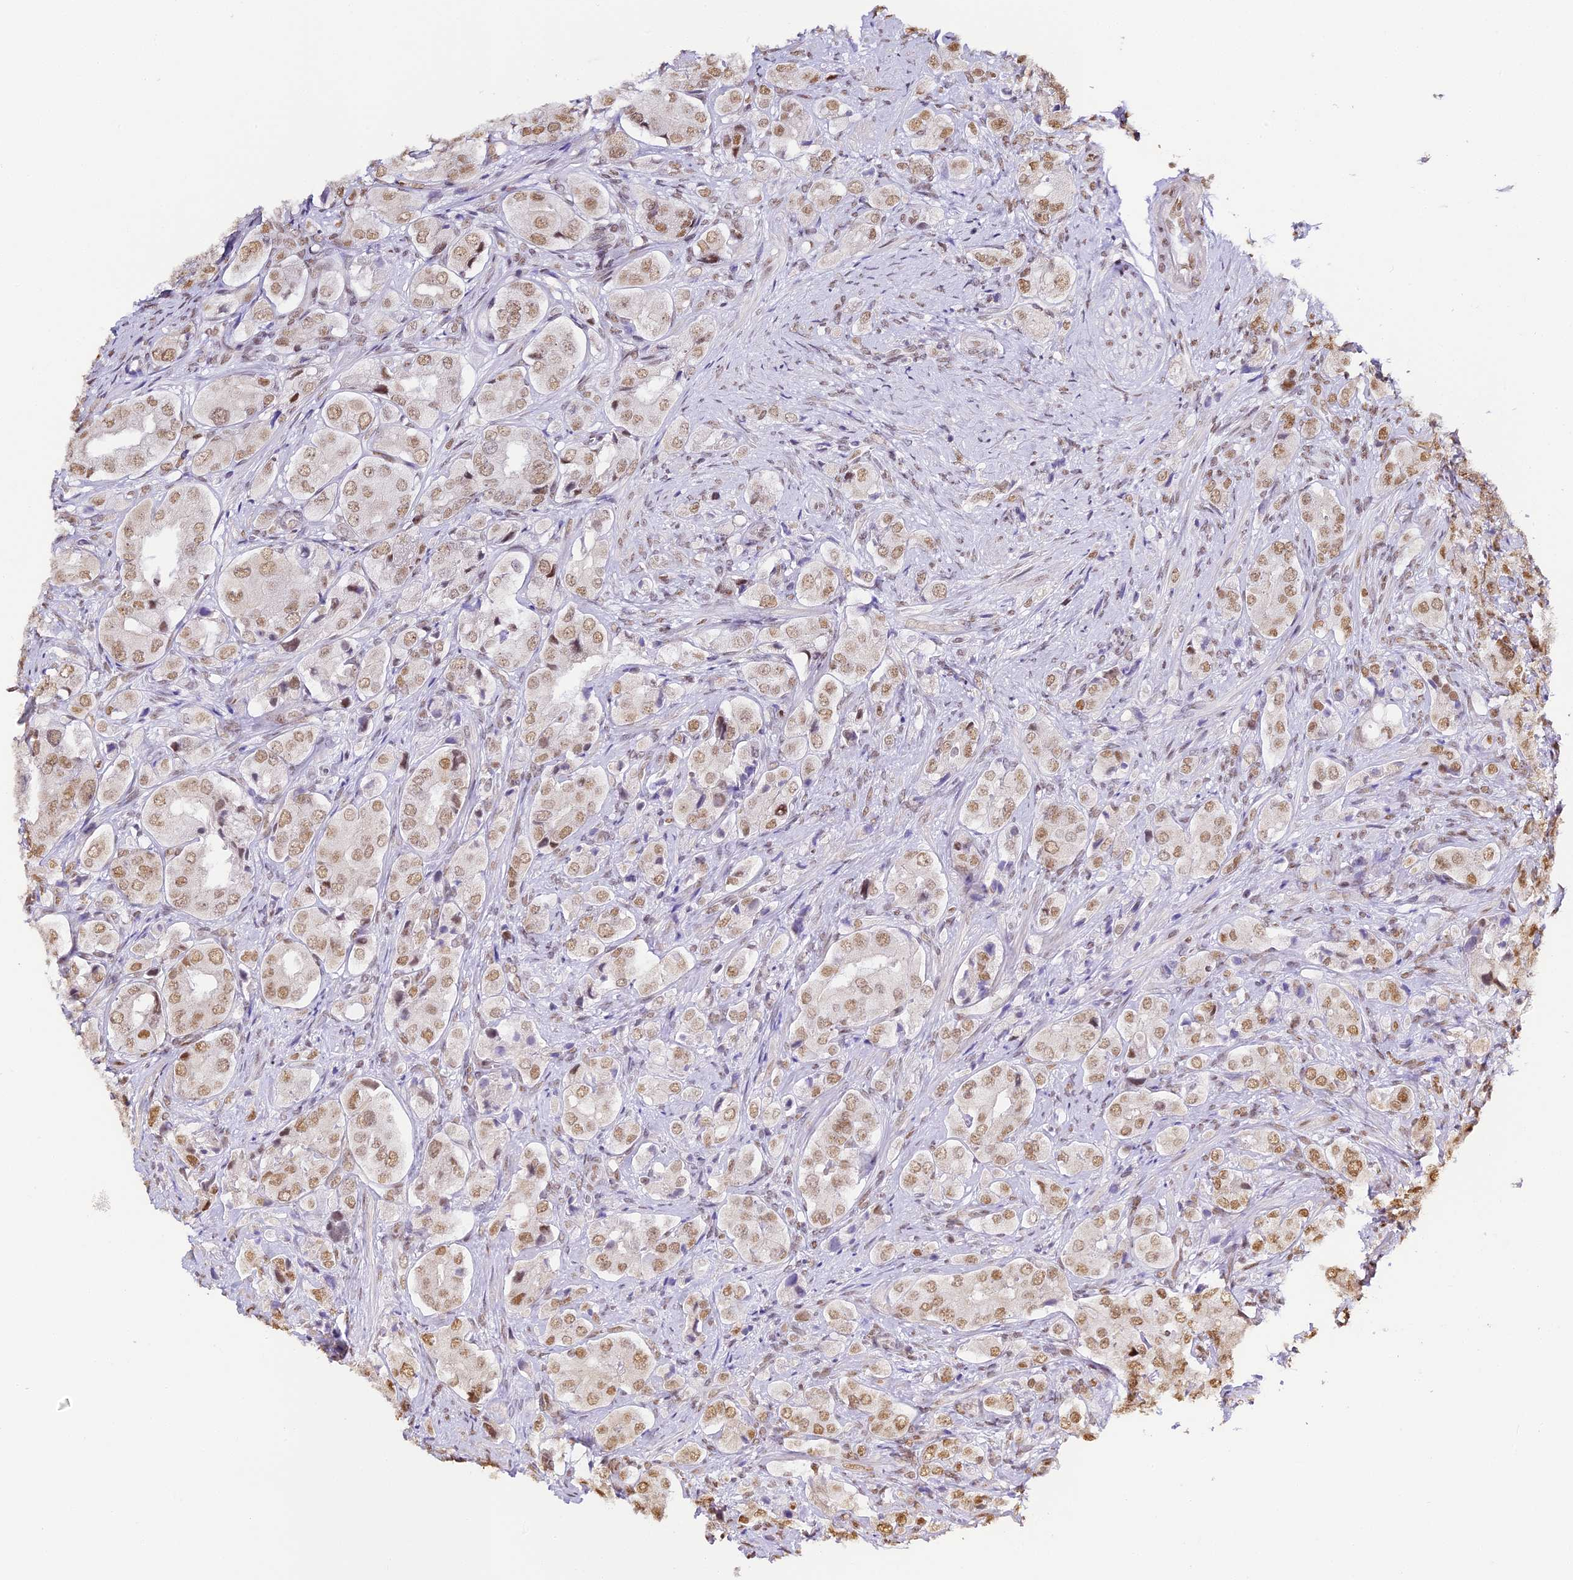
{"staining": {"intensity": "moderate", "quantity": ">75%", "location": "nuclear"}, "tissue": "prostate cancer", "cell_type": "Tumor cells", "image_type": "cancer", "snomed": [{"axis": "morphology", "description": "Adenocarcinoma, High grade"}, {"axis": "topography", "description": "Prostate"}], "caption": "IHC staining of prostate cancer (adenocarcinoma (high-grade)), which exhibits medium levels of moderate nuclear staining in about >75% of tumor cells indicating moderate nuclear protein staining. The staining was performed using DAB (brown) for protein detection and nuclei were counterstained in hematoxylin (blue).", "gene": "HNRNPA1", "patient": {"sex": "male", "age": 65}}